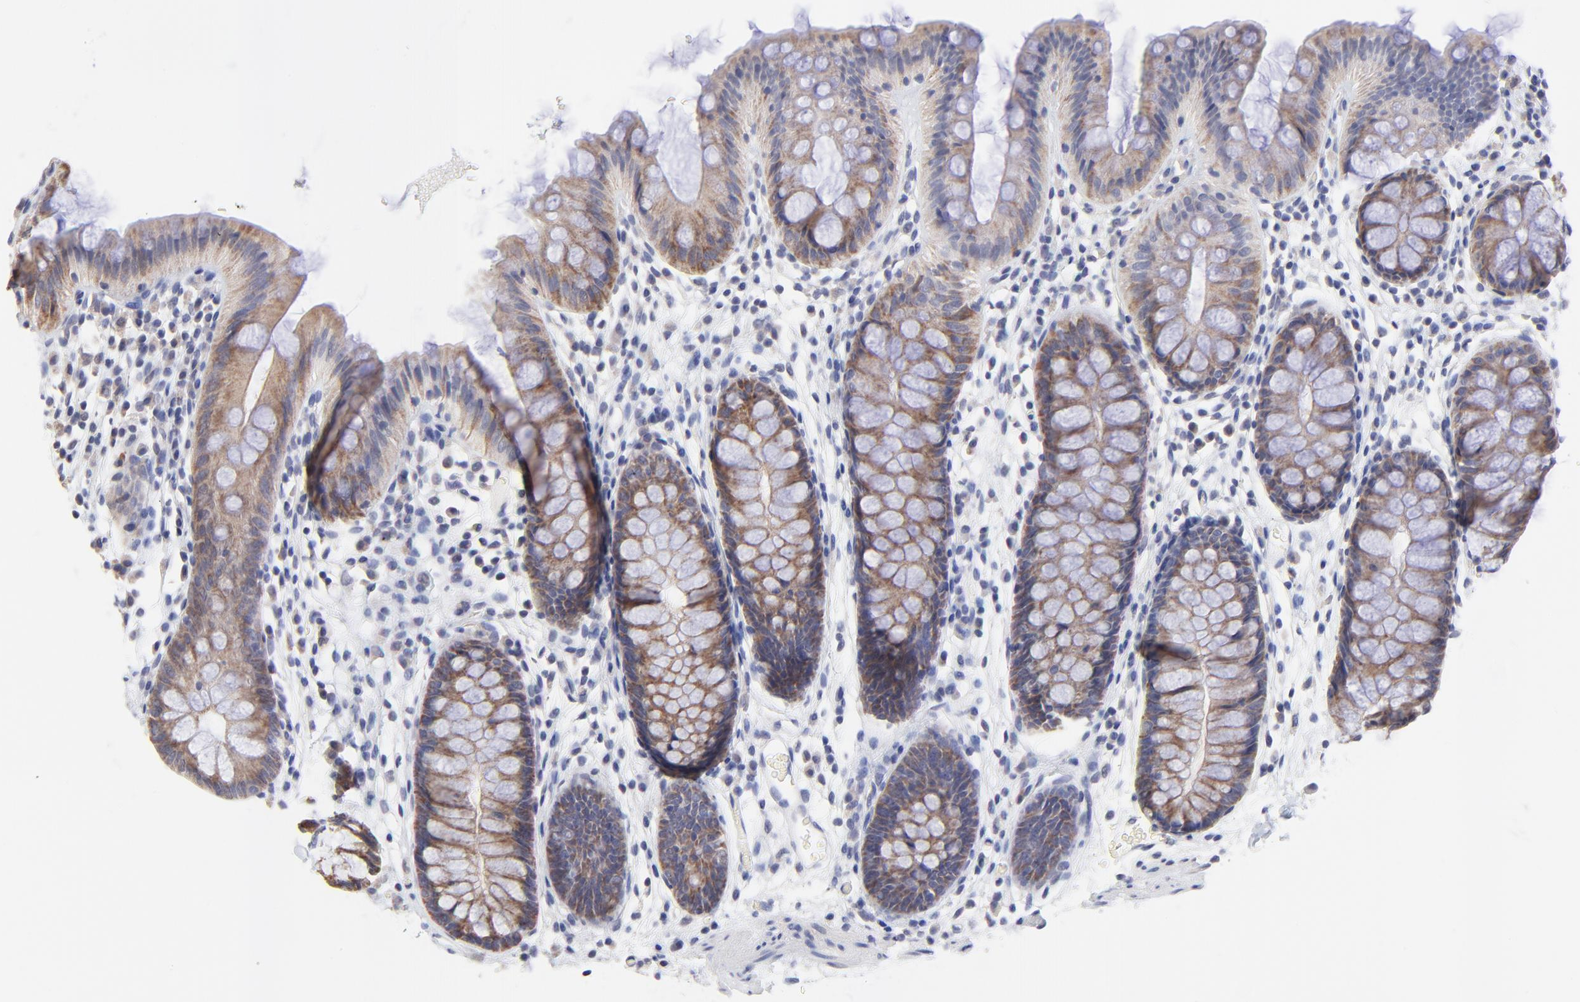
{"staining": {"intensity": "weak", "quantity": "25%-75%", "location": "cytoplasmic/membranous"}, "tissue": "colon", "cell_type": "Endothelial cells", "image_type": "normal", "snomed": [{"axis": "morphology", "description": "Normal tissue, NOS"}, {"axis": "topography", "description": "Smooth muscle"}, {"axis": "topography", "description": "Colon"}], "caption": "Protein expression by immunohistochemistry demonstrates weak cytoplasmic/membranous staining in approximately 25%-75% of endothelial cells in unremarkable colon.", "gene": "FBXO8", "patient": {"sex": "male", "age": 67}}